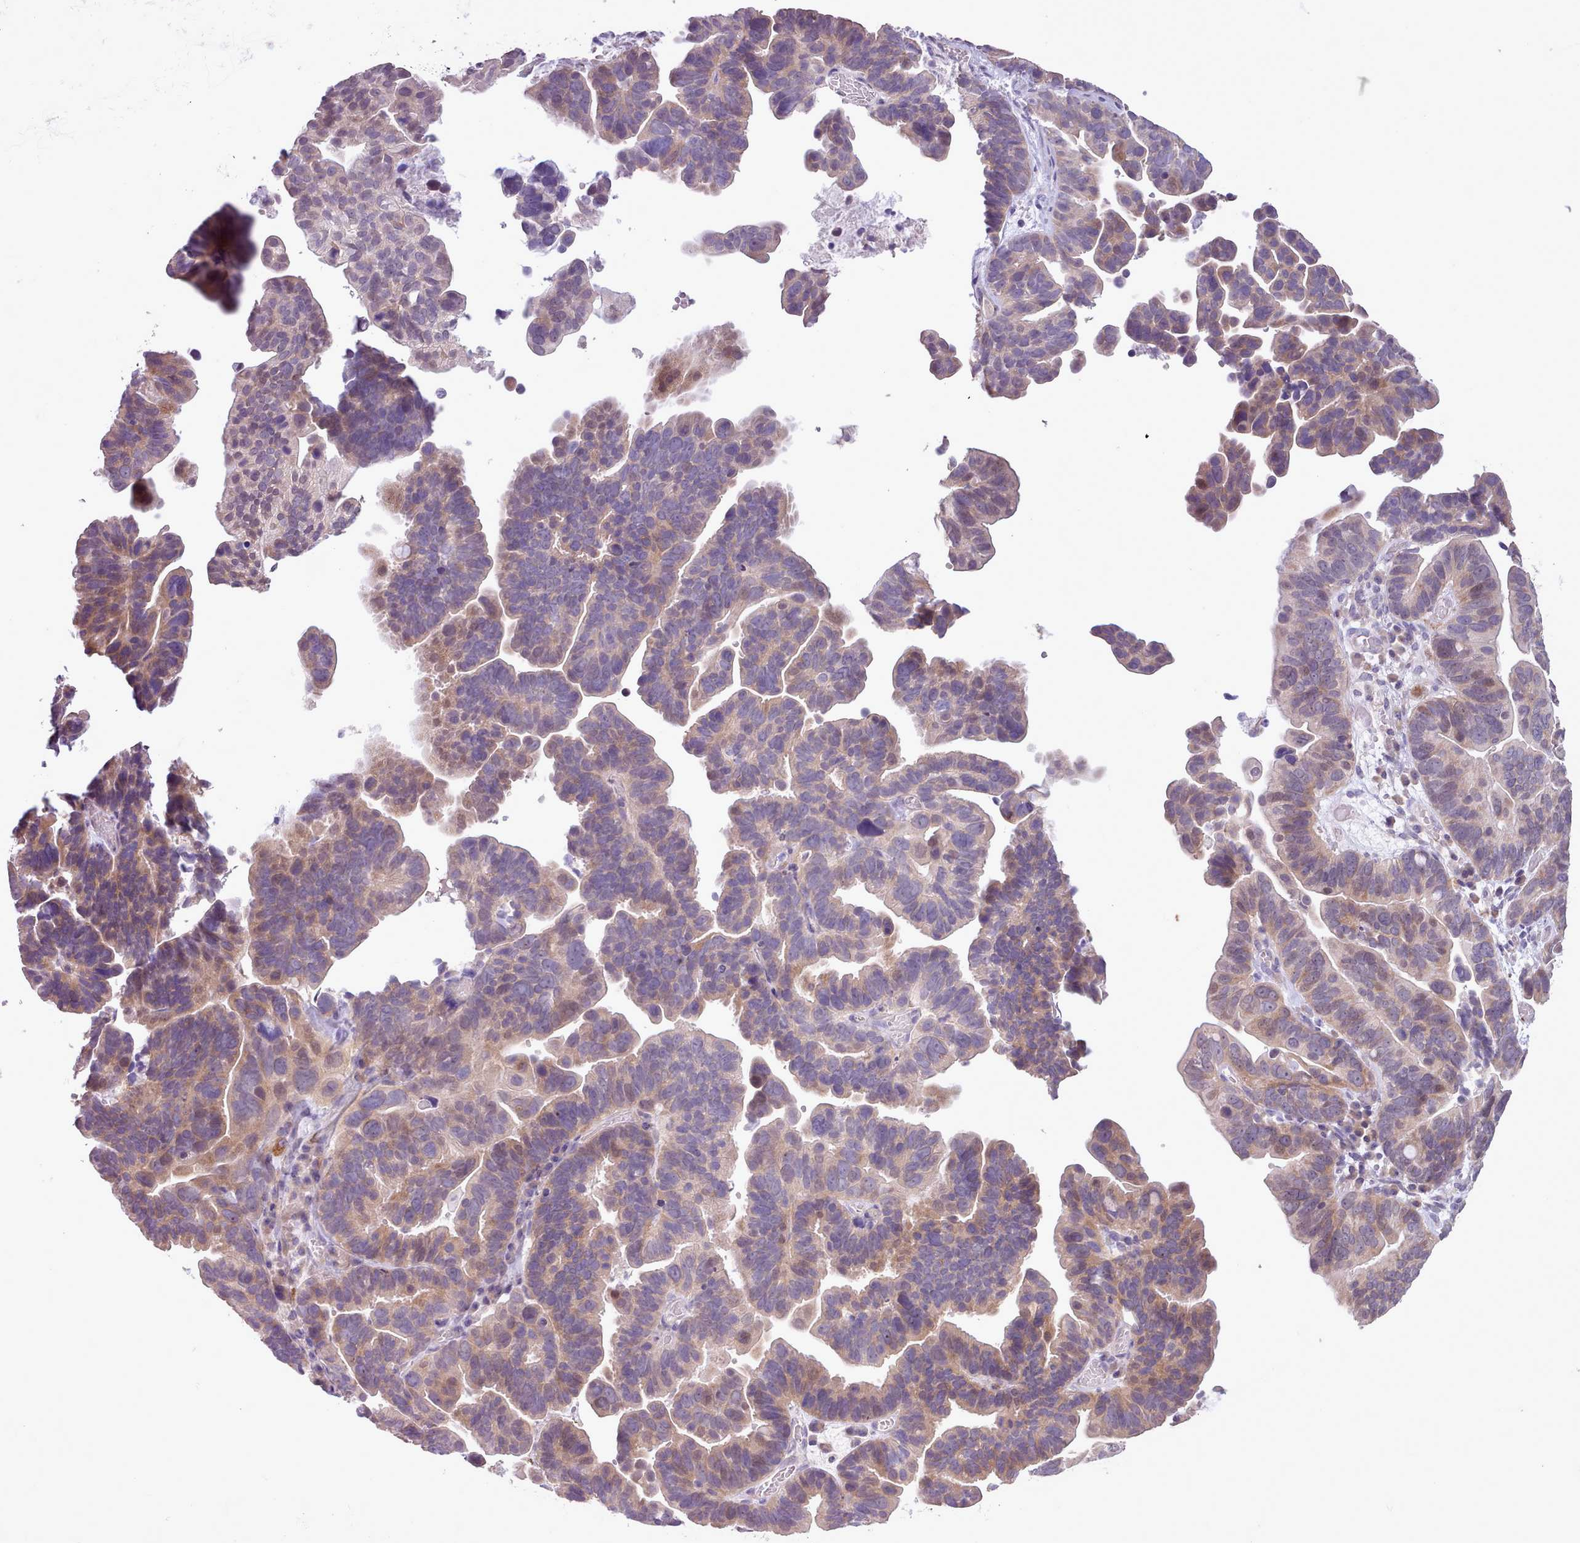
{"staining": {"intensity": "moderate", "quantity": "25%-75%", "location": "cytoplasmic/membranous"}, "tissue": "ovarian cancer", "cell_type": "Tumor cells", "image_type": "cancer", "snomed": [{"axis": "morphology", "description": "Cystadenocarcinoma, serous, NOS"}, {"axis": "topography", "description": "Ovary"}], "caption": "Tumor cells exhibit moderate cytoplasmic/membranous positivity in approximately 25%-75% of cells in ovarian serous cystadenocarcinoma.", "gene": "SETX", "patient": {"sex": "female", "age": 56}}